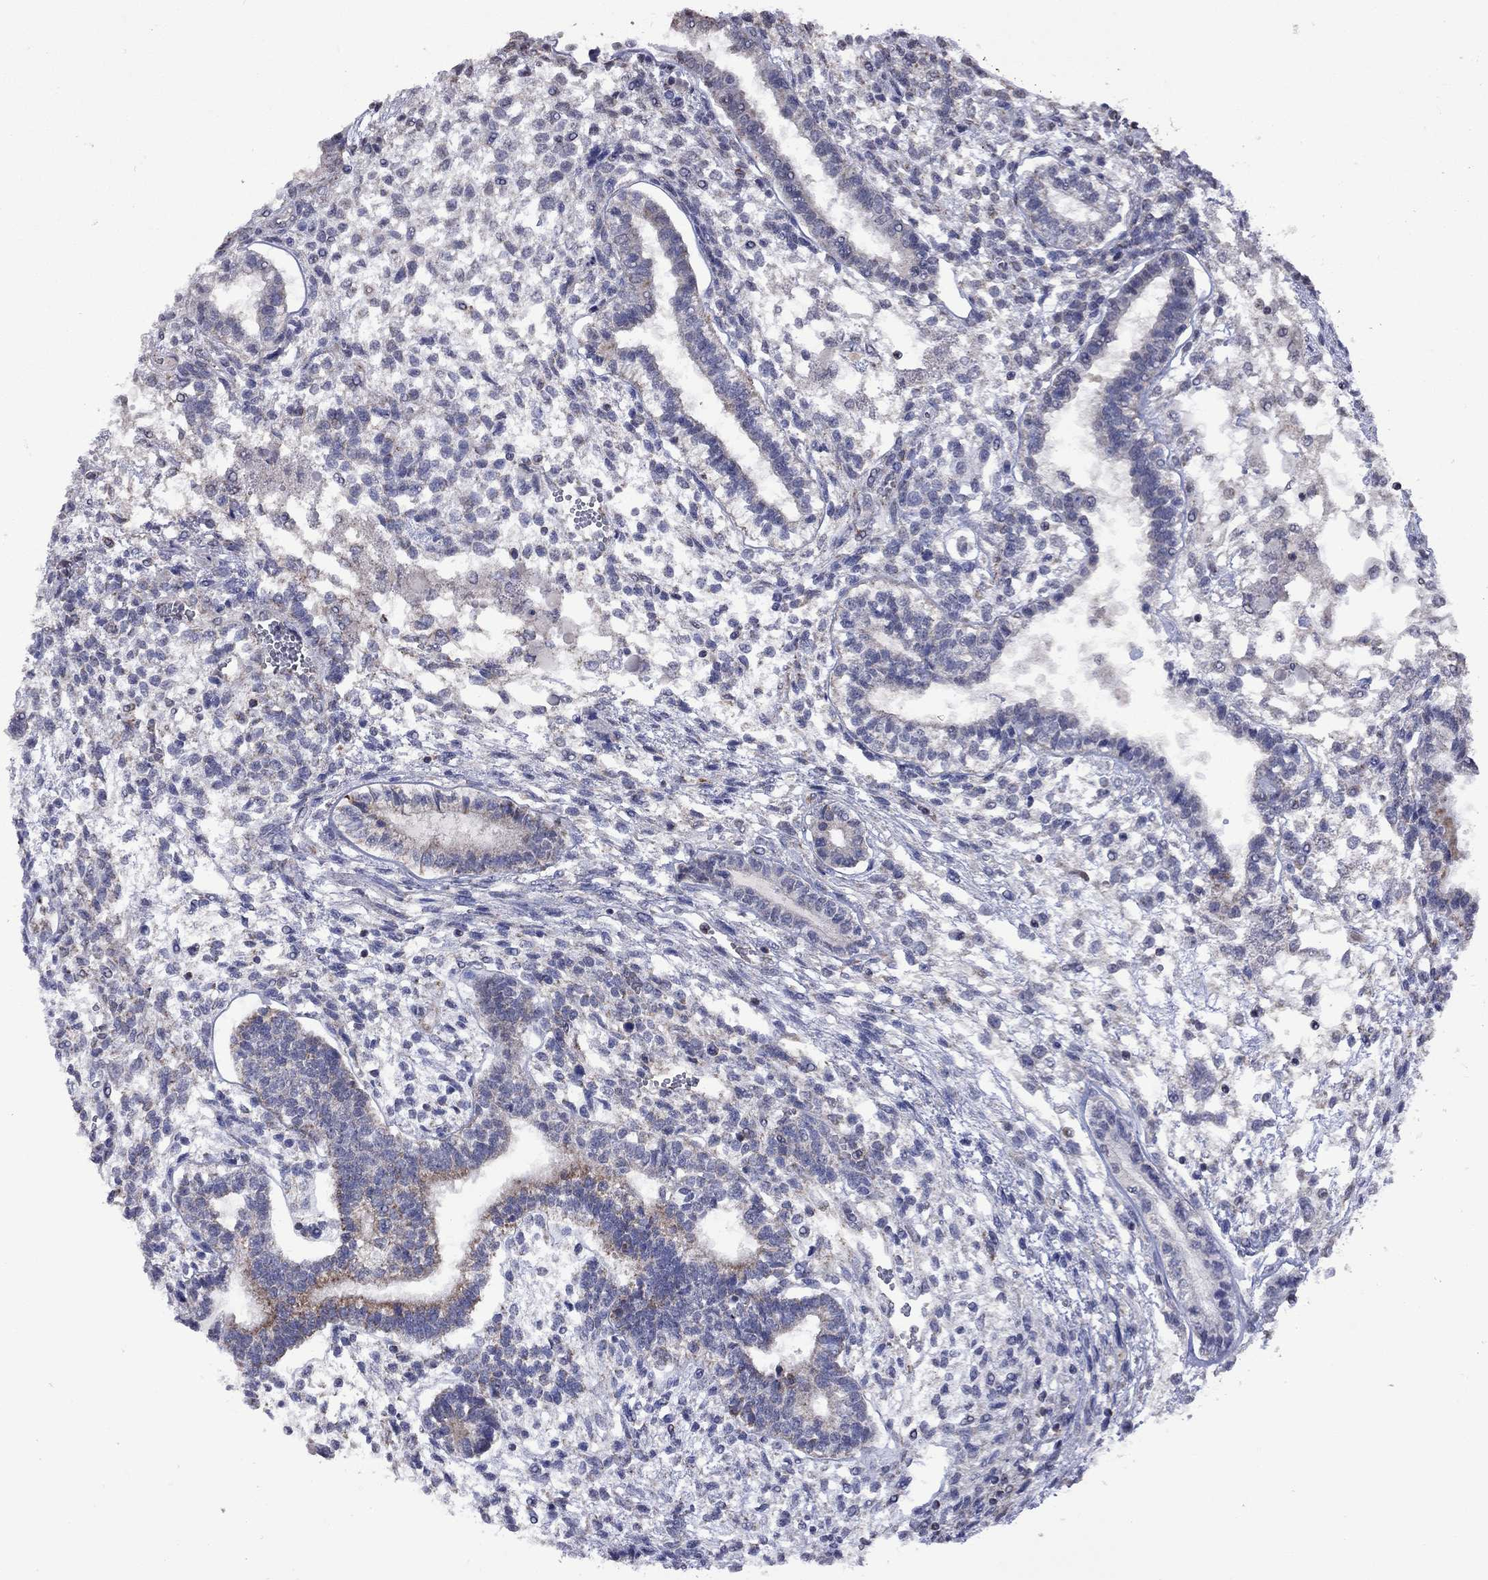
{"staining": {"intensity": "moderate", "quantity": "<25%", "location": "cytoplasmic/membranous"}, "tissue": "testis cancer", "cell_type": "Tumor cells", "image_type": "cancer", "snomed": [{"axis": "morphology", "description": "Carcinoma, Embryonal, NOS"}, {"axis": "topography", "description": "Testis"}], "caption": "DAB (3,3'-diaminobenzidine) immunohistochemical staining of human testis cancer (embryonal carcinoma) displays moderate cytoplasmic/membranous protein expression in about <25% of tumor cells.", "gene": "NDUFB1", "patient": {"sex": "male", "age": 37}}